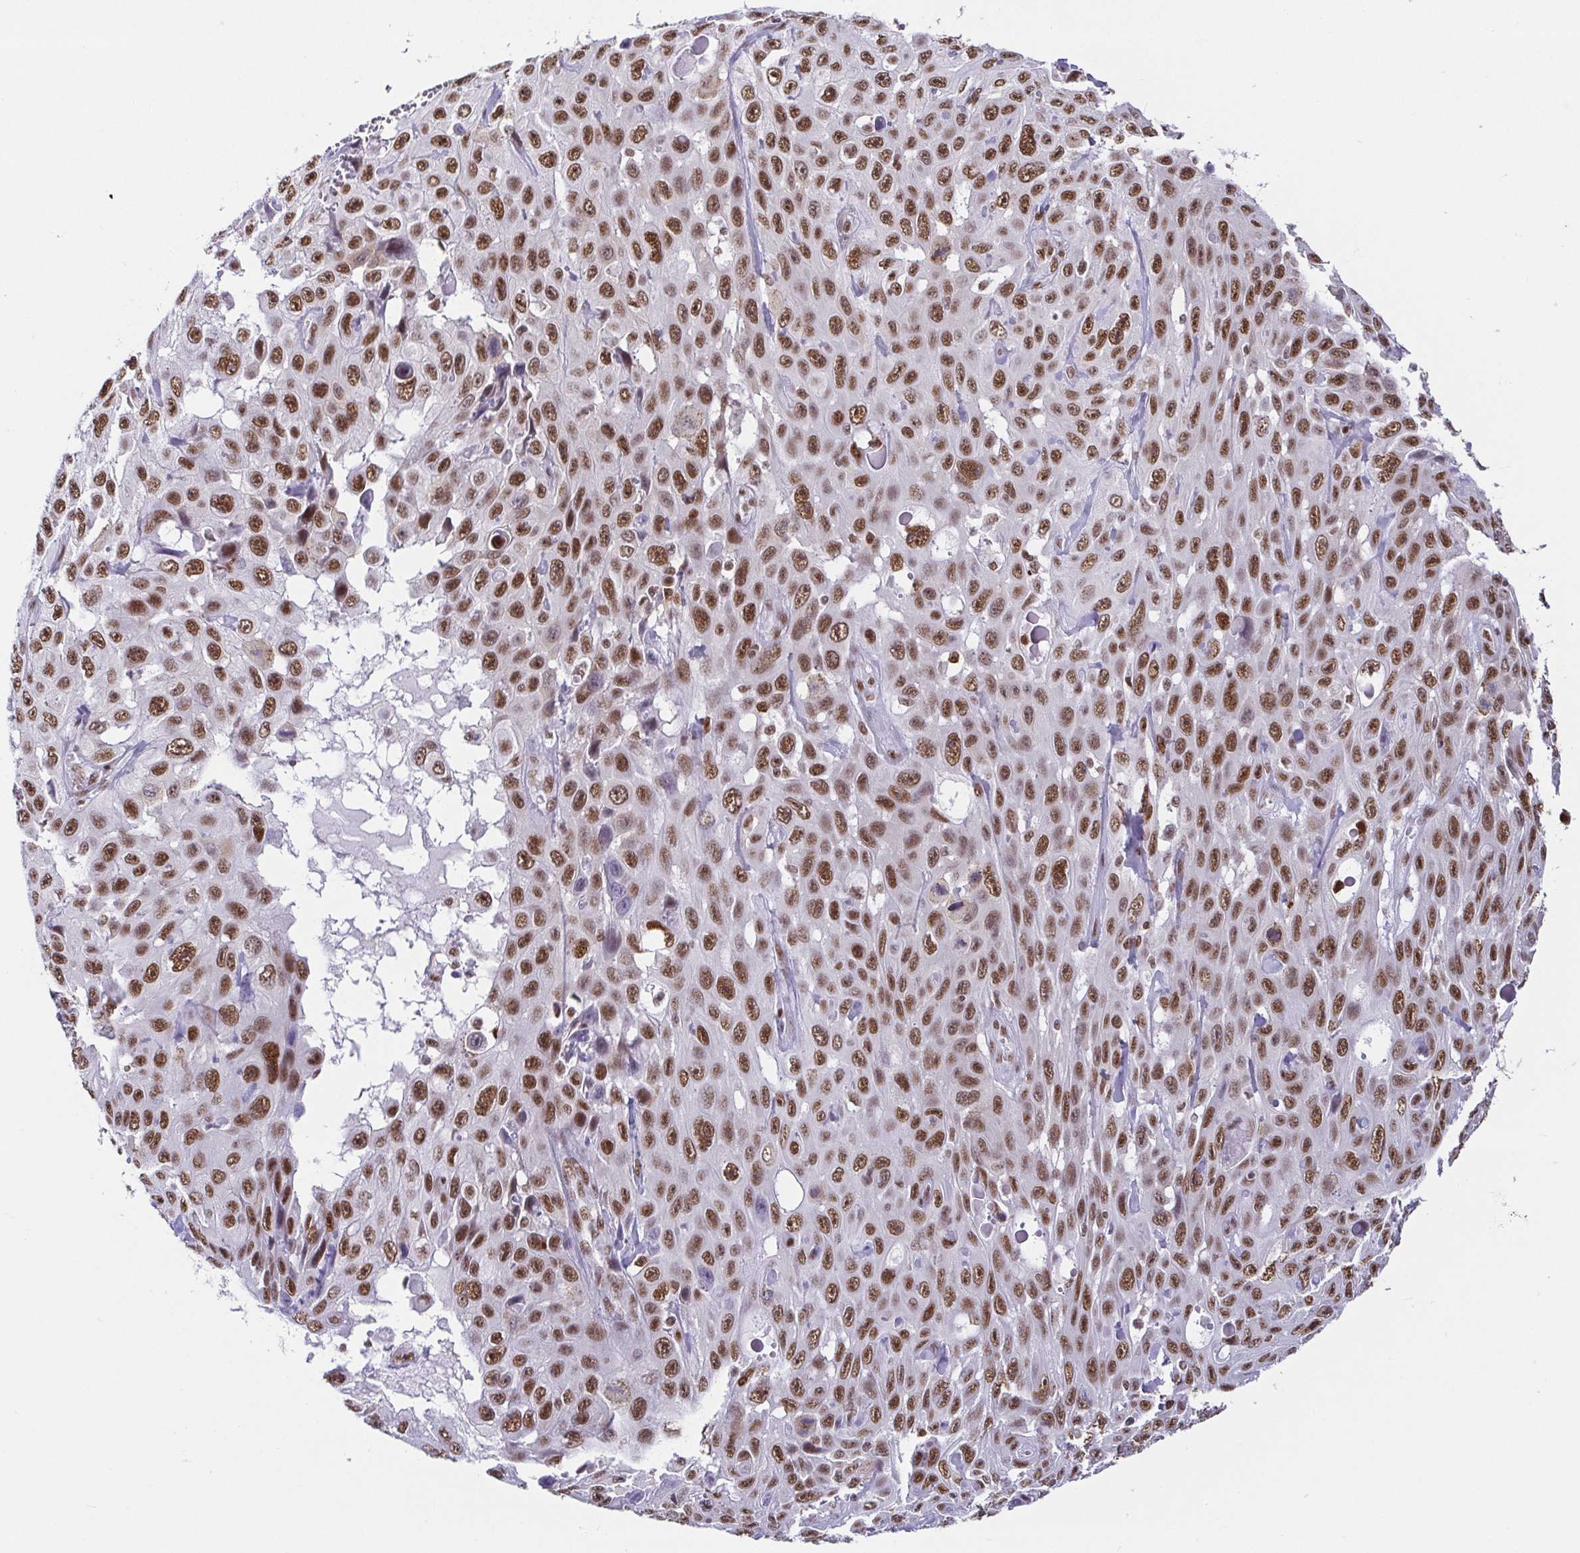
{"staining": {"intensity": "moderate", "quantity": ">75%", "location": "nuclear"}, "tissue": "skin cancer", "cell_type": "Tumor cells", "image_type": "cancer", "snomed": [{"axis": "morphology", "description": "Squamous cell carcinoma, NOS"}, {"axis": "topography", "description": "Skin"}], "caption": "IHC (DAB) staining of human skin cancer (squamous cell carcinoma) shows moderate nuclear protein staining in about >75% of tumor cells.", "gene": "EWSR1", "patient": {"sex": "male", "age": 82}}